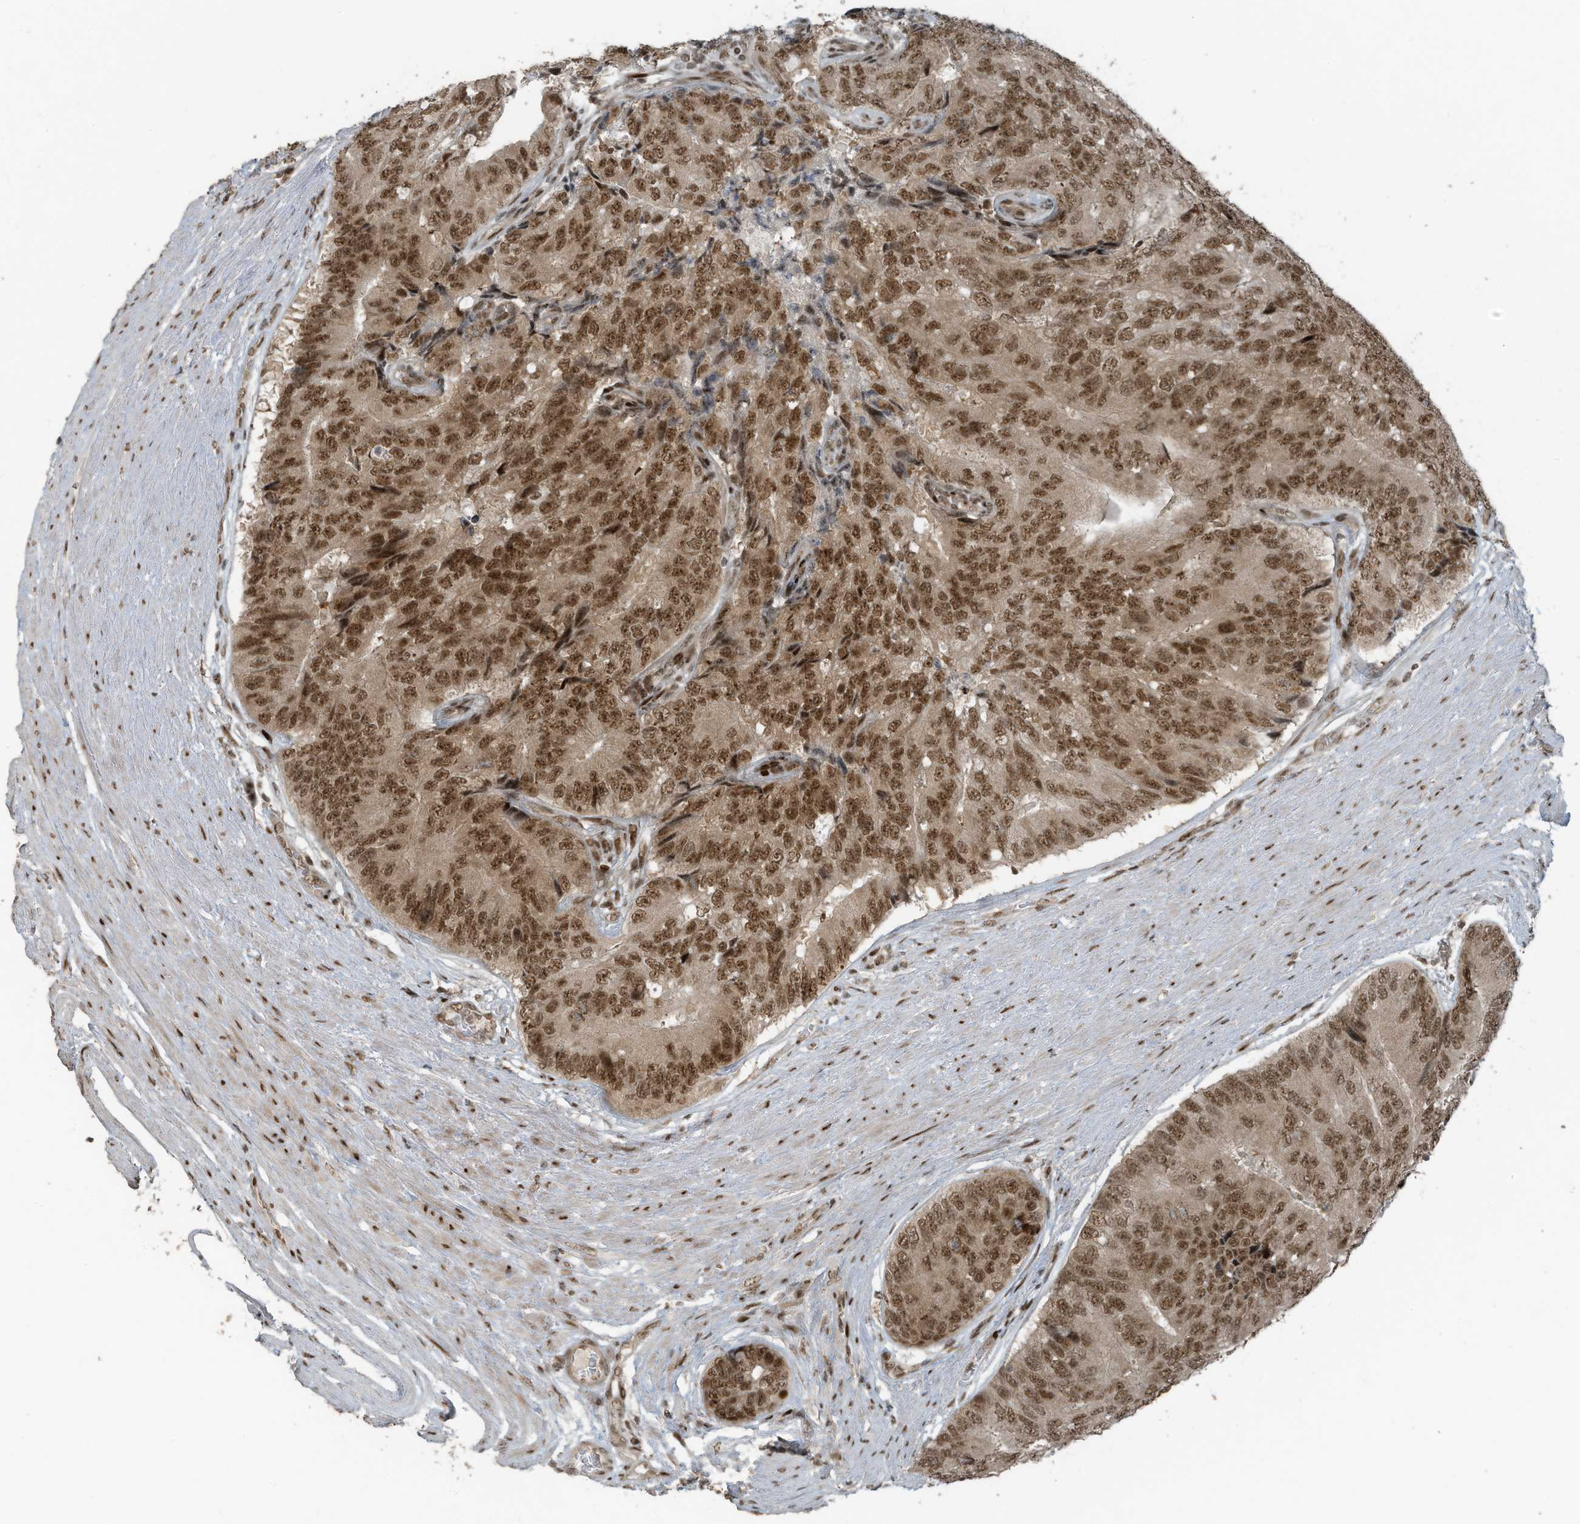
{"staining": {"intensity": "moderate", "quantity": ">75%", "location": "nuclear"}, "tissue": "prostate cancer", "cell_type": "Tumor cells", "image_type": "cancer", "snomed": [{"axis": "morphology", "description": "Adenocarcinoma, High grade"}, {"axis": "topography", "description": "Prostate"}], "caption": "A medium amount of moderate nuclear staining is seen in about >75% of tumor cells in prostate cancer tissue. Using DAB (3,3'-diaminobenzidine) (brown) and hematoxylin (blue) stains, captured at high magnification using brightfield microscopy.", "gene": "PCNP", "patient": {"sex": "male", "age": 70}}